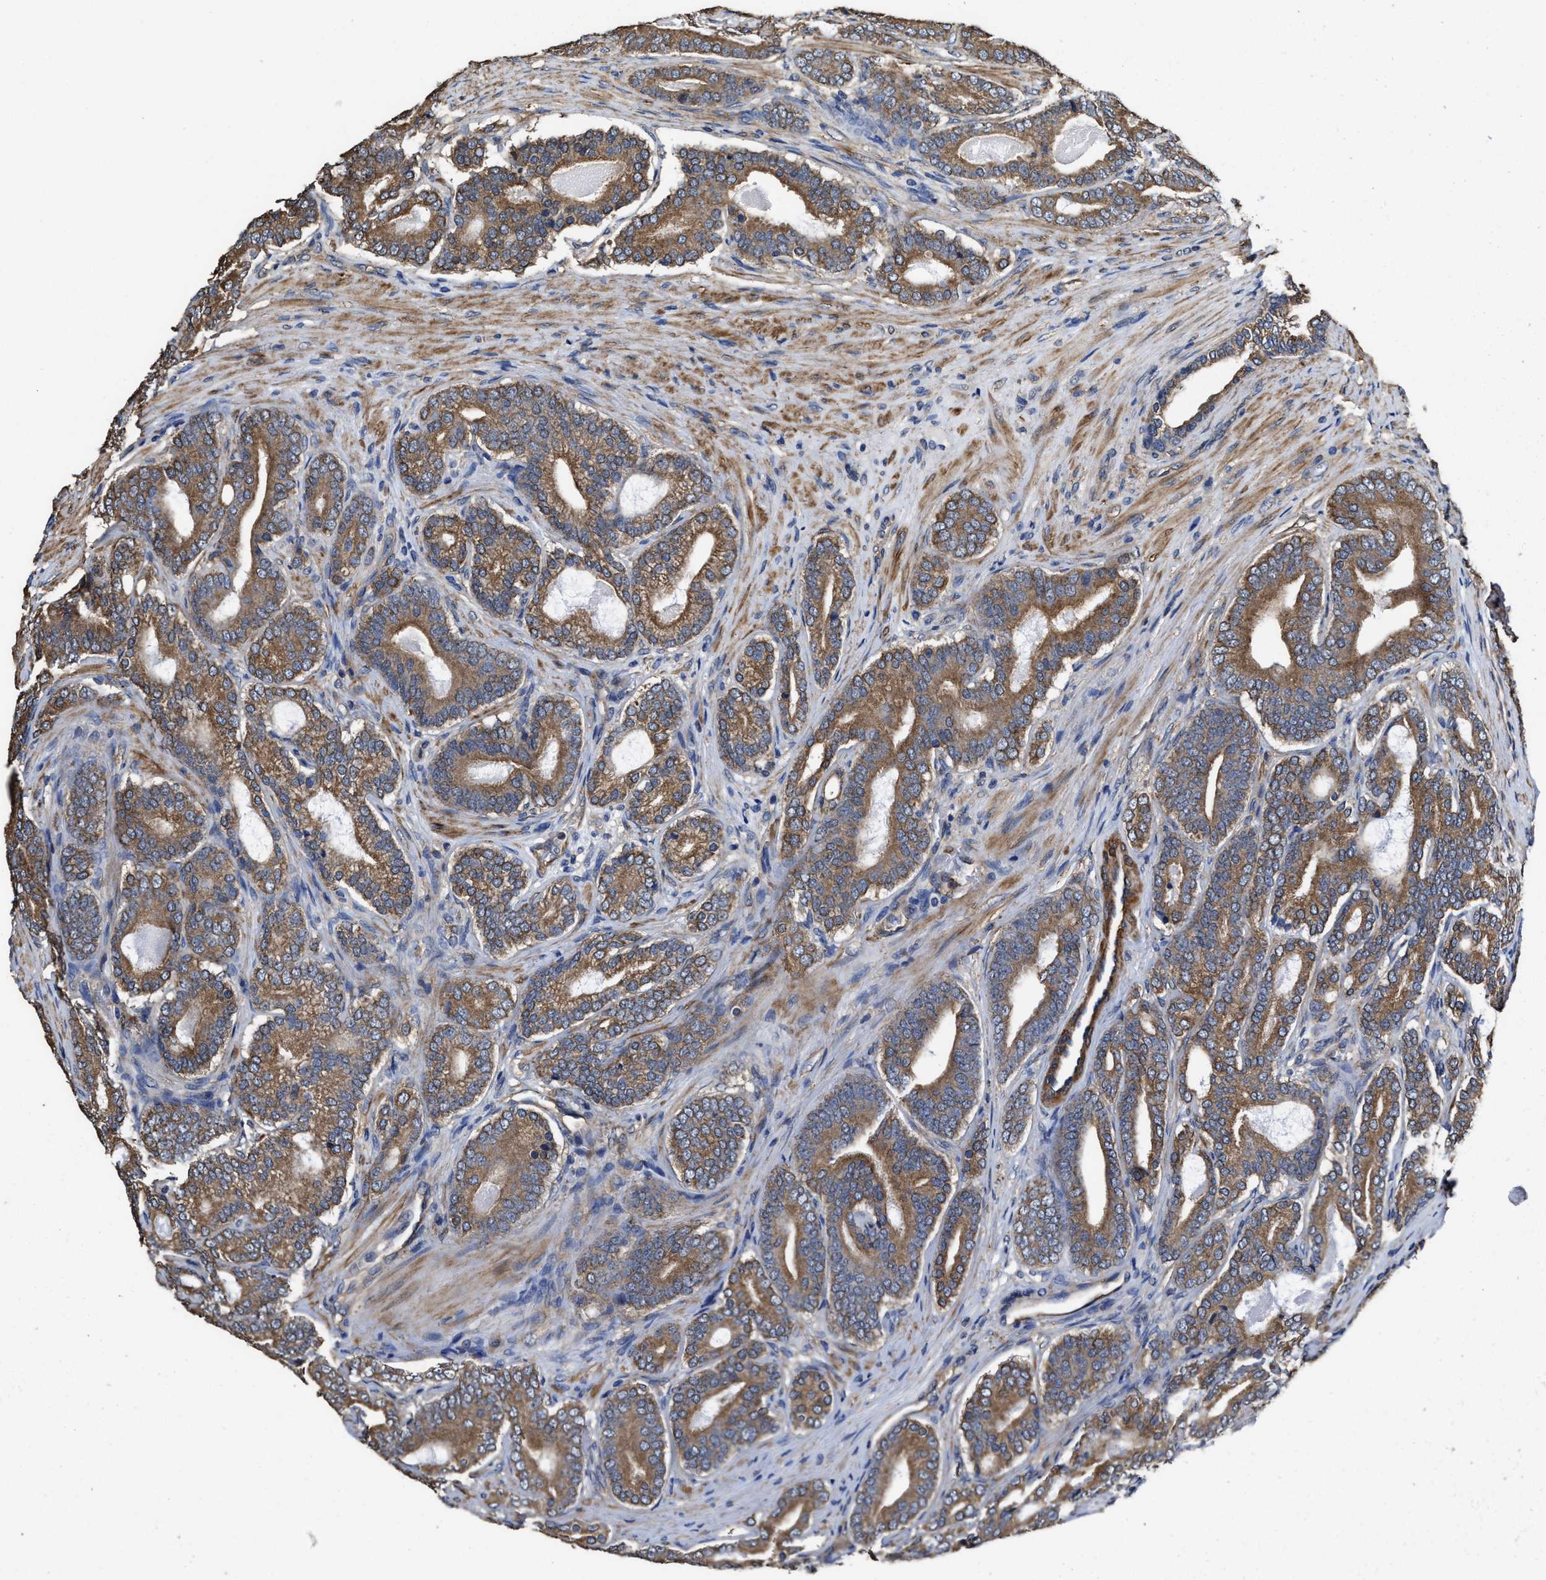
{"staining": {"intensity": "moderate", "quantity": ">75%", "location": "cytoplasmic/membranous"}, "tissue": "prostate cancer", "cell_type": "Tumor cells", "image_type": "cancer", "snomed": [{"axis": "morphology", "description": "Adenocarcinoma, High grade"}, {"axis": "topography", "description": "Prostate"}], "caption": "A histopathology image of high-grade adenocarcinoma (prostate) stained for a protein shows moderate cytoplasmic/membranous brown staining in tumor cells.", "gene": "SFXN4", "patient": {"sex": "male", "age": 60}}